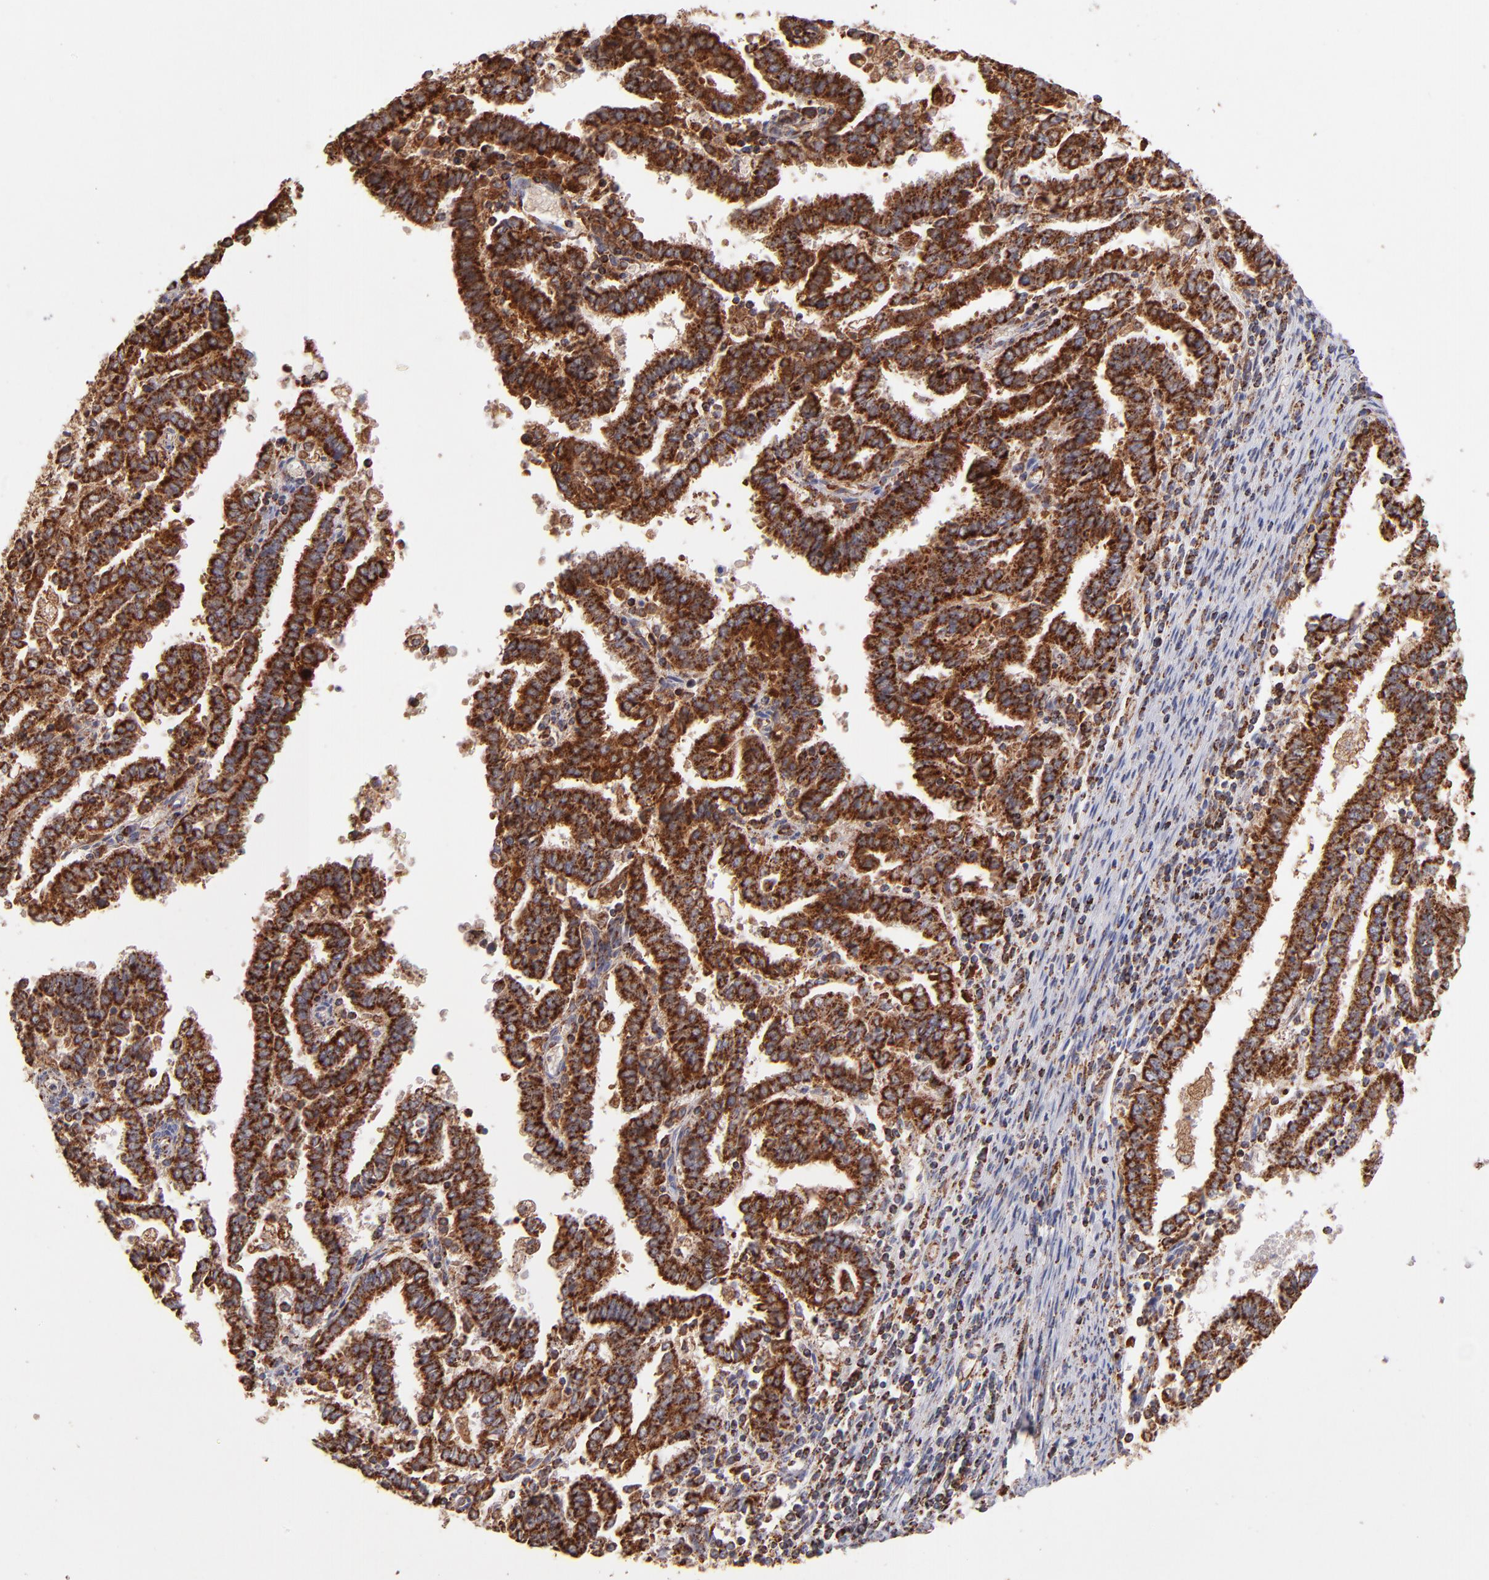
{"staining": {"intensity": "strong", "quantity": ">75%", "location": "cytoplasmic/membranous"}, "tissue": "endometrial cancer", "cell_type": "Tumor cells", "image_type": "cancer", "snomed": [{"axis": "morphology", "description": "Adenocarcinoma, NOS"}, {"axis": "topography", "description": "Uterus"}], "caption": "The micrograph reveals immunohistochemical staining of endometrial cancer (adenocarcinoma). There is strong cytoplasmic/membranous positivity is appreciated in approximately >75% of tumor cells.", "gene": "DLST", "patient": {"sex": "female", "age": 83}}